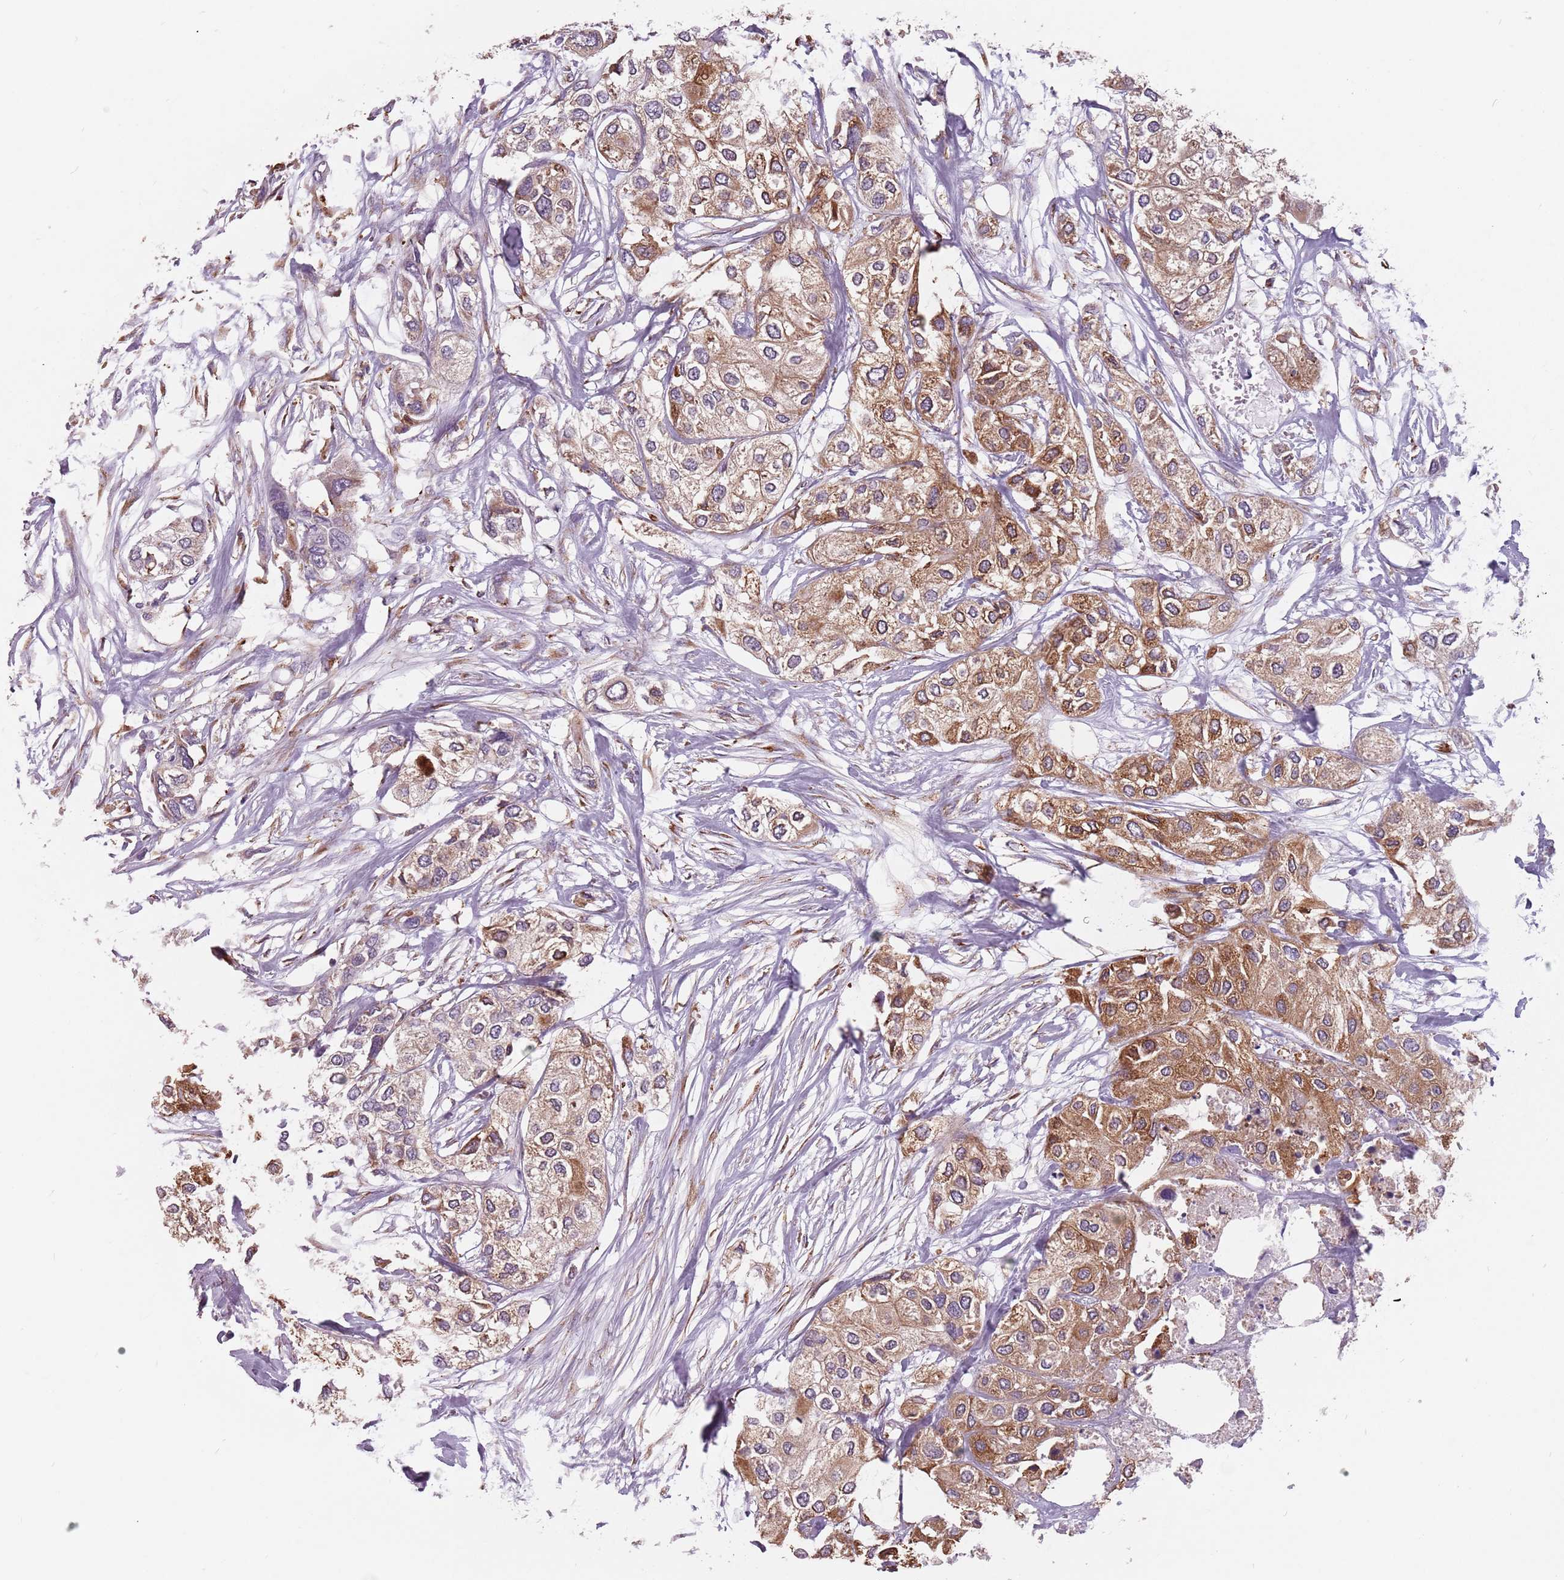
{"staining": {"intensity": "moderate", "quantity": ">75%", "location": "cytoplasmic/membranous"}, "tissue": "urothelial cancer", "cell_type": "Tumor cells", "image_type": "cancer", "snomed": [{"axis": "morphology", "description": "Urothelial carcinoma, High grade"}, {"axis": "topography", "description": "Urinary bladder"}], "caption": "Protein expression analysis of urothelial cancer shows moderate cytoplasmic/membranous staining in approximately >75% of tumor cells.", "gene": "RPS9", "patient": {"sex": "male", "age": 64}}